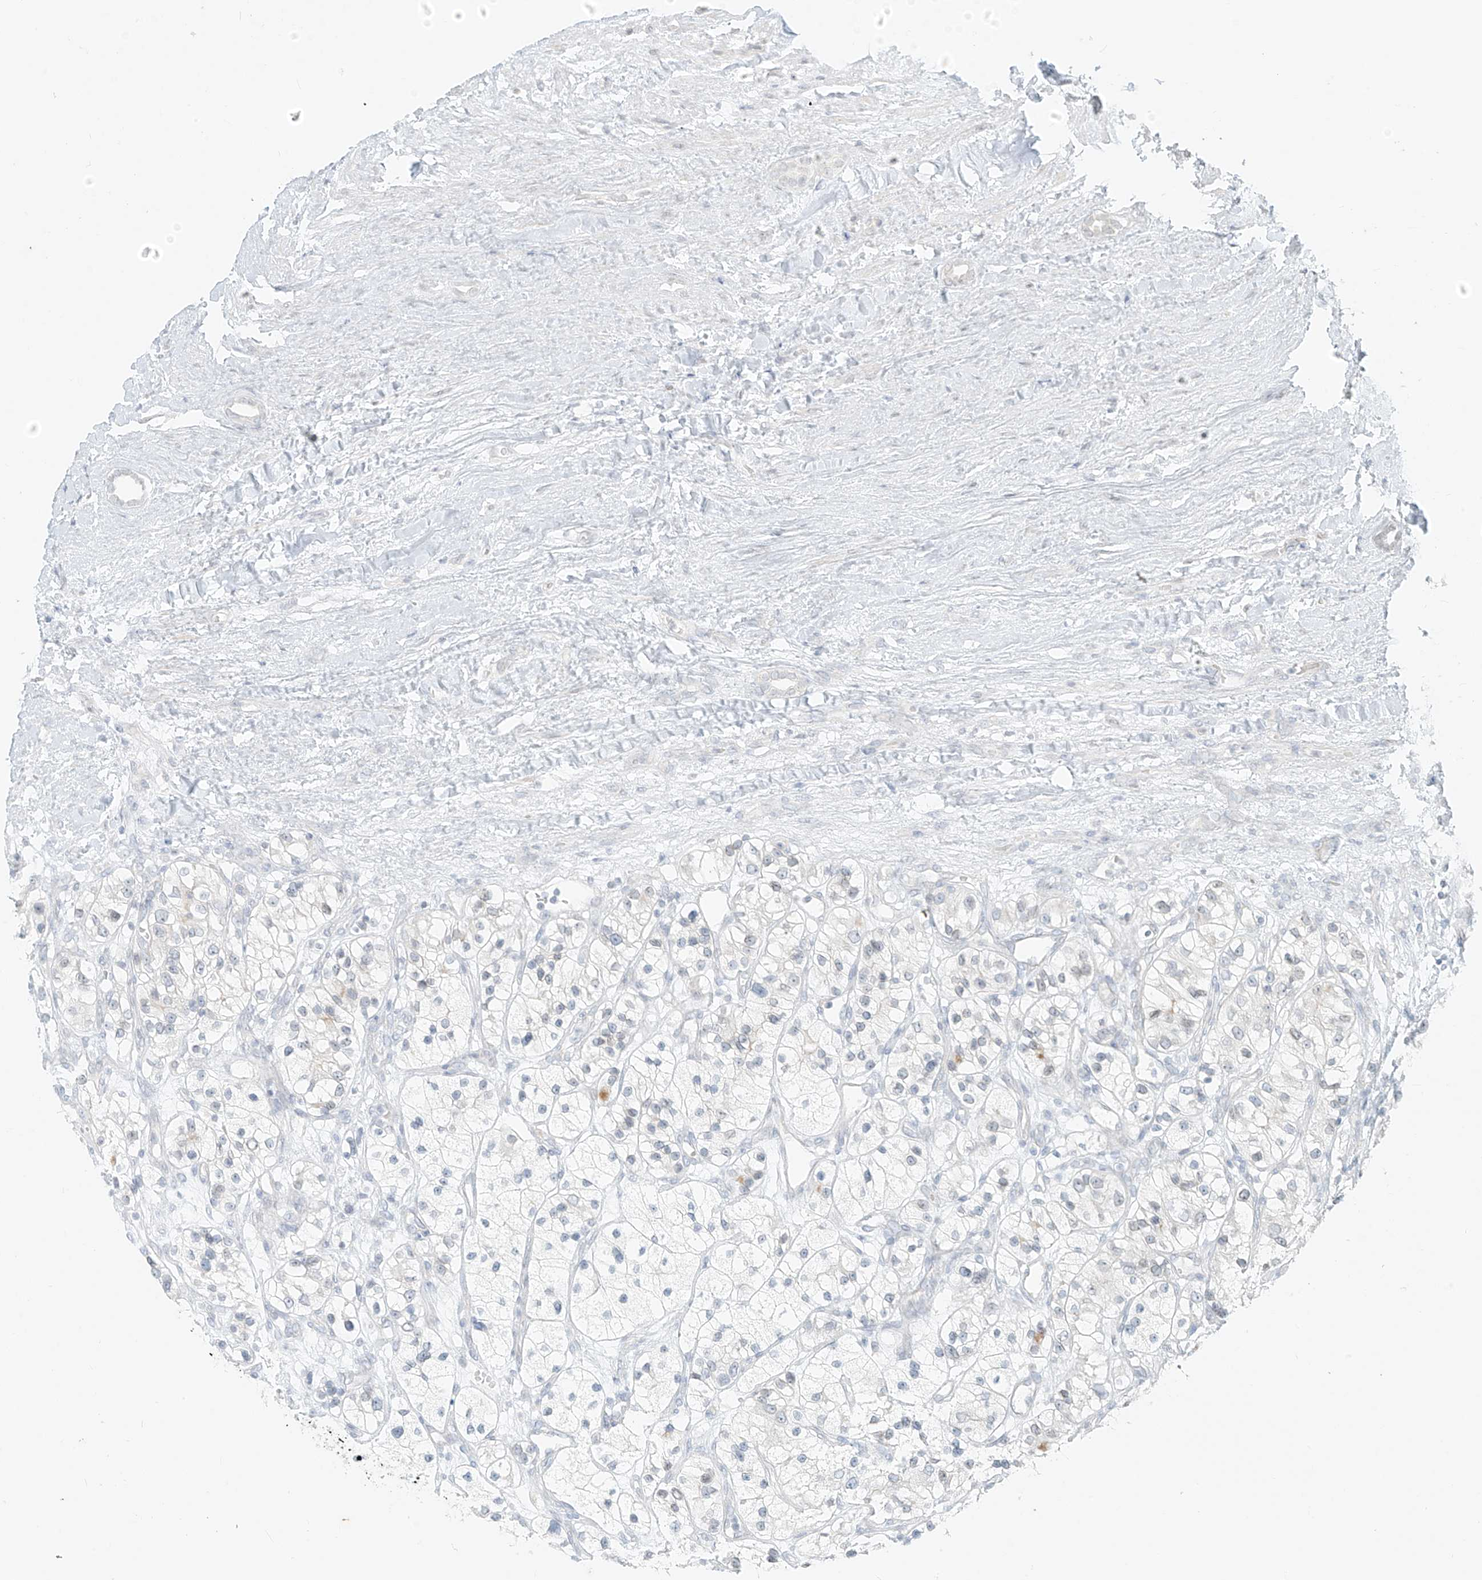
{"staining": {"intensity": "negative", "quantity": "none", "location": "none"}, "tissue": "renal cancer", "cell_type": "Tumor cells", "image_type": "cancer", "snomed": [{"axis": "morphology", "description": "Adenocarcinoma, NOS"}, {"axis": "topography", "description": "Kidney"}], "caption": "Protein analysis of renal cancer (adenocarcinoma) shows no significant expression in tumor cells.", "gene": "OSBPL7", "patient": {"sex": "female", "age": 57}}